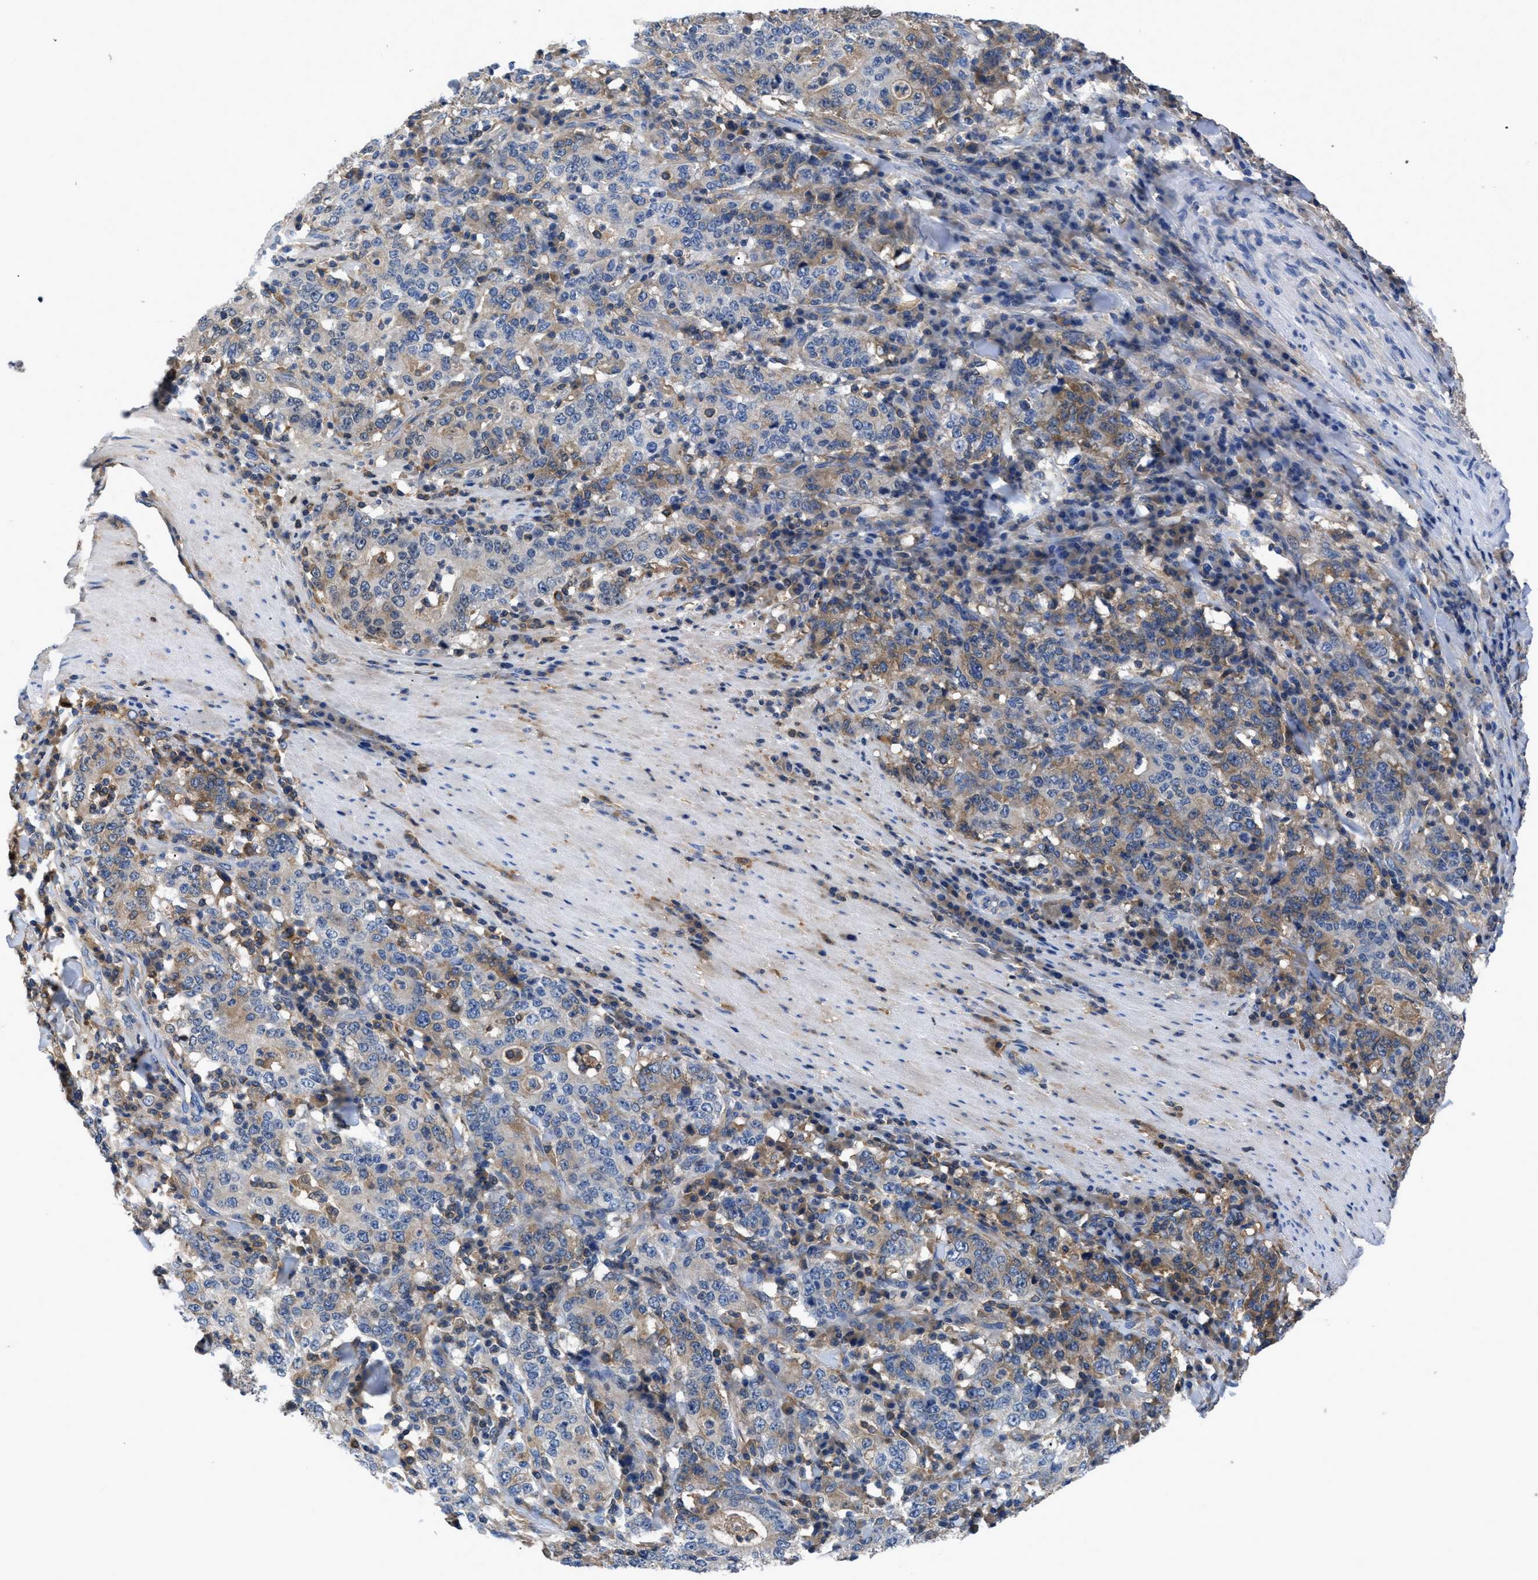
{"staining": {"intensity": "weak", "quantity": "25%-75%", "location": "cytoplasmic/membranous"}, "tissue": "stomach cancer", "cell_type": "Tumor cells", "image_type": "cancer", "snomed": [{"axis": "morphology", "description": "Normal tissue, NOS"}, {"axis": "morphology", "description": "Adenocarcinoma, NOS"}, {"axis": "topography", "description": "Stomach, upper"}, {"axis": "topography", "description": "Stomach"}], "caption": "Stomach cancer (adenocarcinoma) stained for a protein displays weak cytoplasmic/membranous positivity in tumor cells.", "gene": "SERPINA6", "patient": {"sex": "male", "age": 59}}